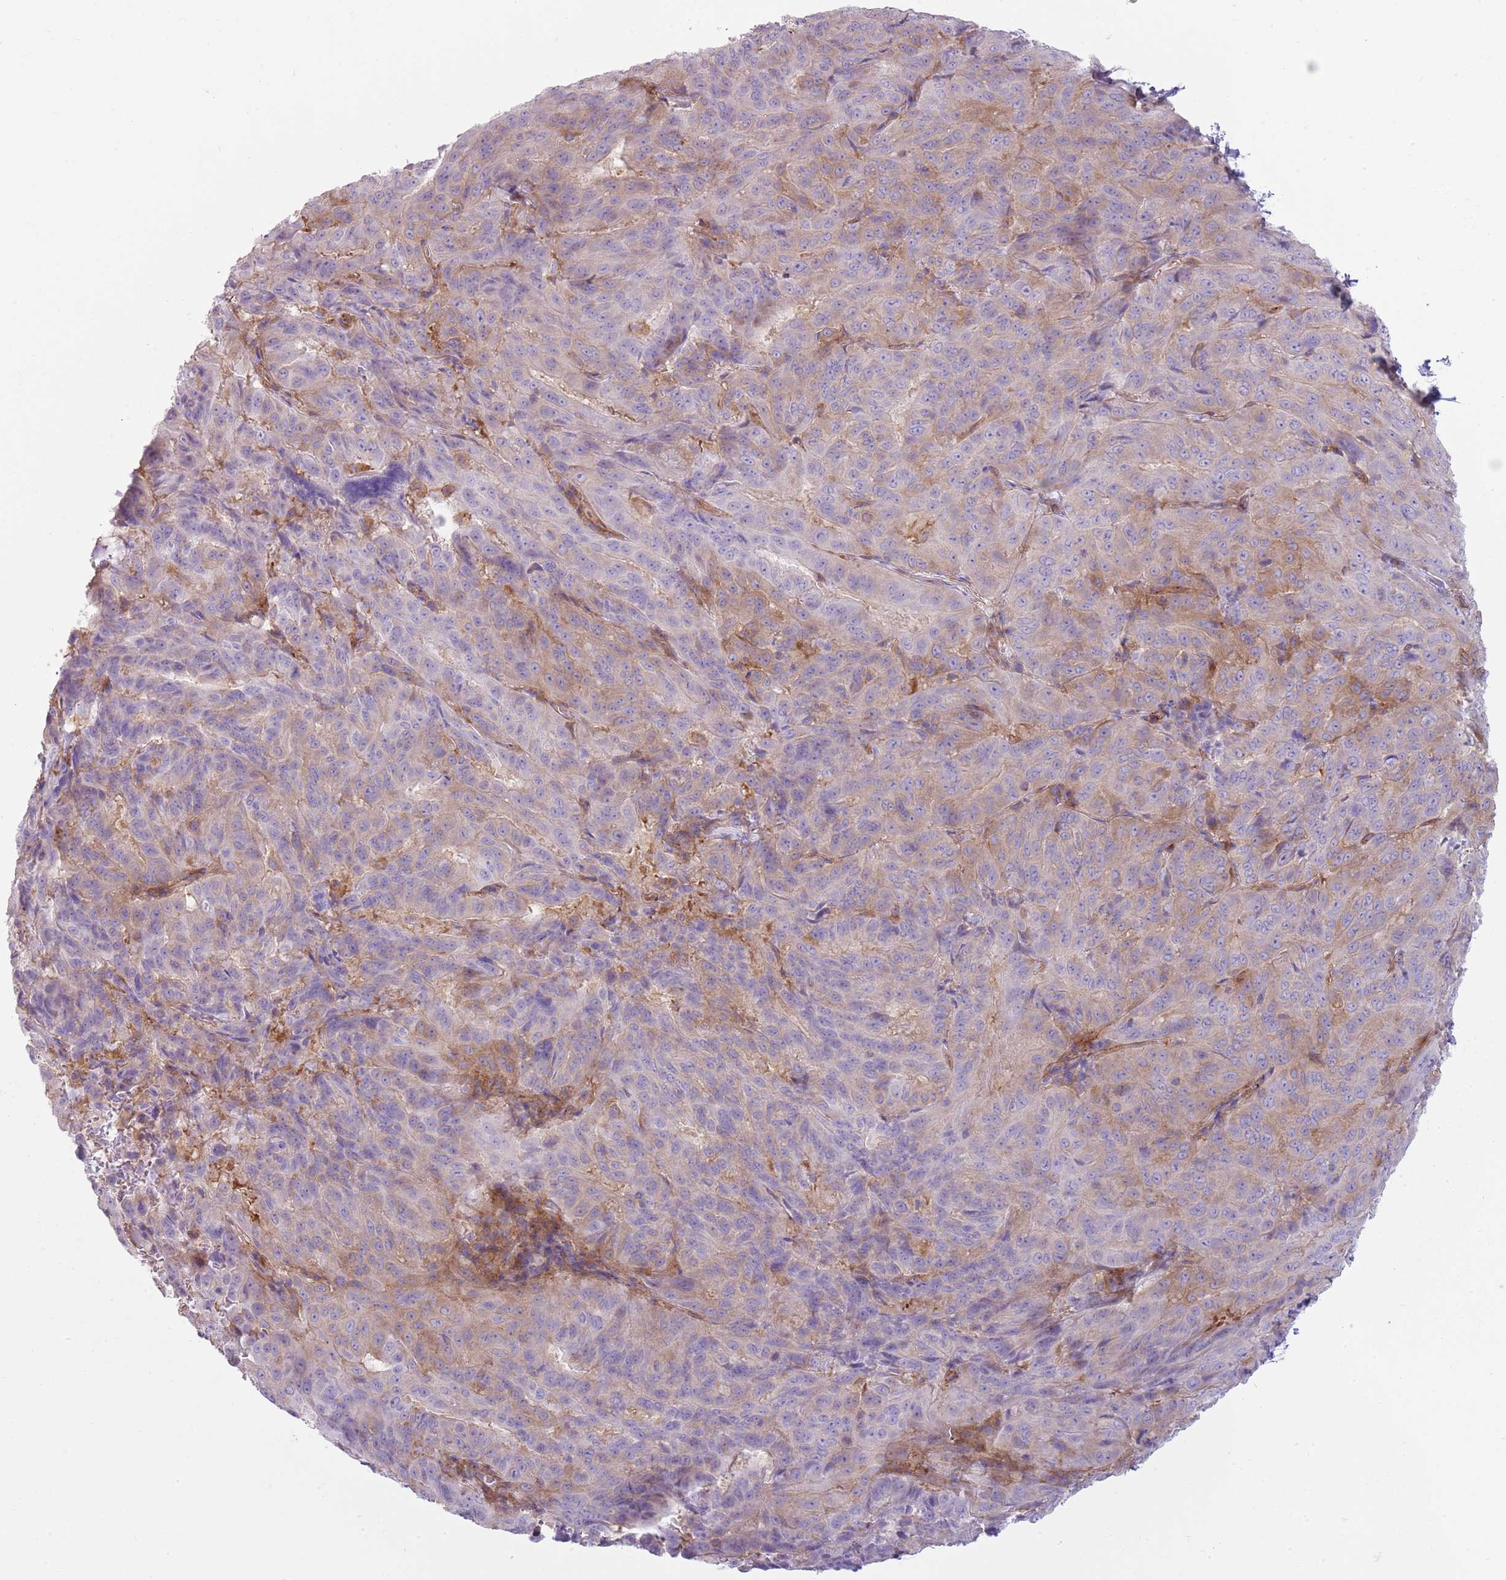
{"staining": {"intensity": "weak", "quantity": "25%-75%", "location": "cytoplasmic/membranous"}, "tissue": "pancreatic cancer", "cell_type": "Tumor cells", "image_type": "cancer", "snomed": [{"axis": "morphology", "description": "Adenocarcinoma, NOS"}, {"axis": "topography", "description": "Pancreas"}], "caption": "A brown stain labels weak cytoplasmic/membranous positivity of a protein in pancreatic cancer tumor cells. (IHC, brightfield microscopy, high magnification).", "gene": "SNX1", "patient": {"sex": "male", "age": 63}}